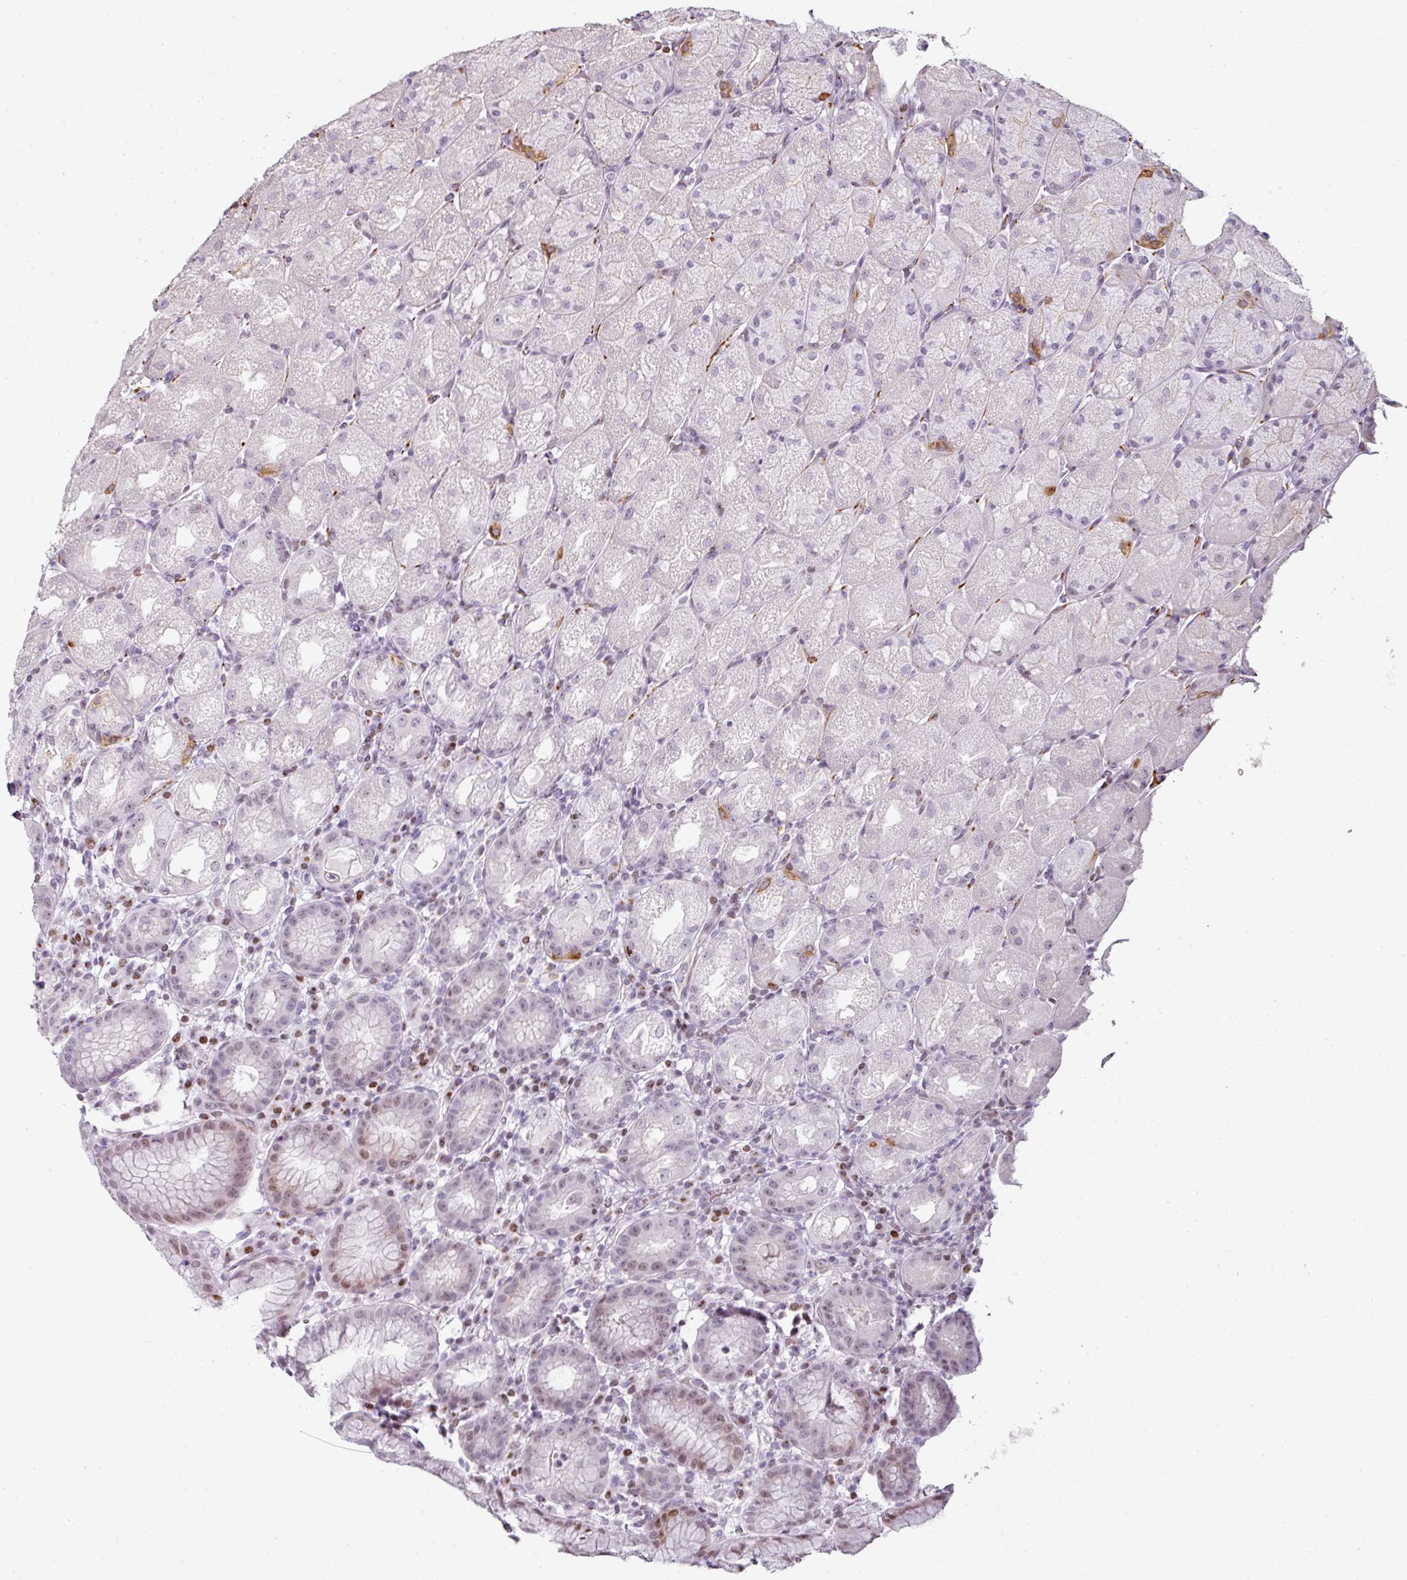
{"staining": {"intensity": "moderate", "quantity": "<25%", "location": "nuclear"}, "tissue": "stomach", "cell_type": "Glandular cells", "image_type": "normal", "snomed": [{"axis": "morphology", "description": "Normal tissue, NOS"}, {"axis": "topography", "description": "Stomach, upper"}], "caption": "Benign stomach exhibits moderate nuclear expression in approximately <25% of glandular cells.", "gene": "SYT8", "patient": {"sex": "male", "age": 52}}